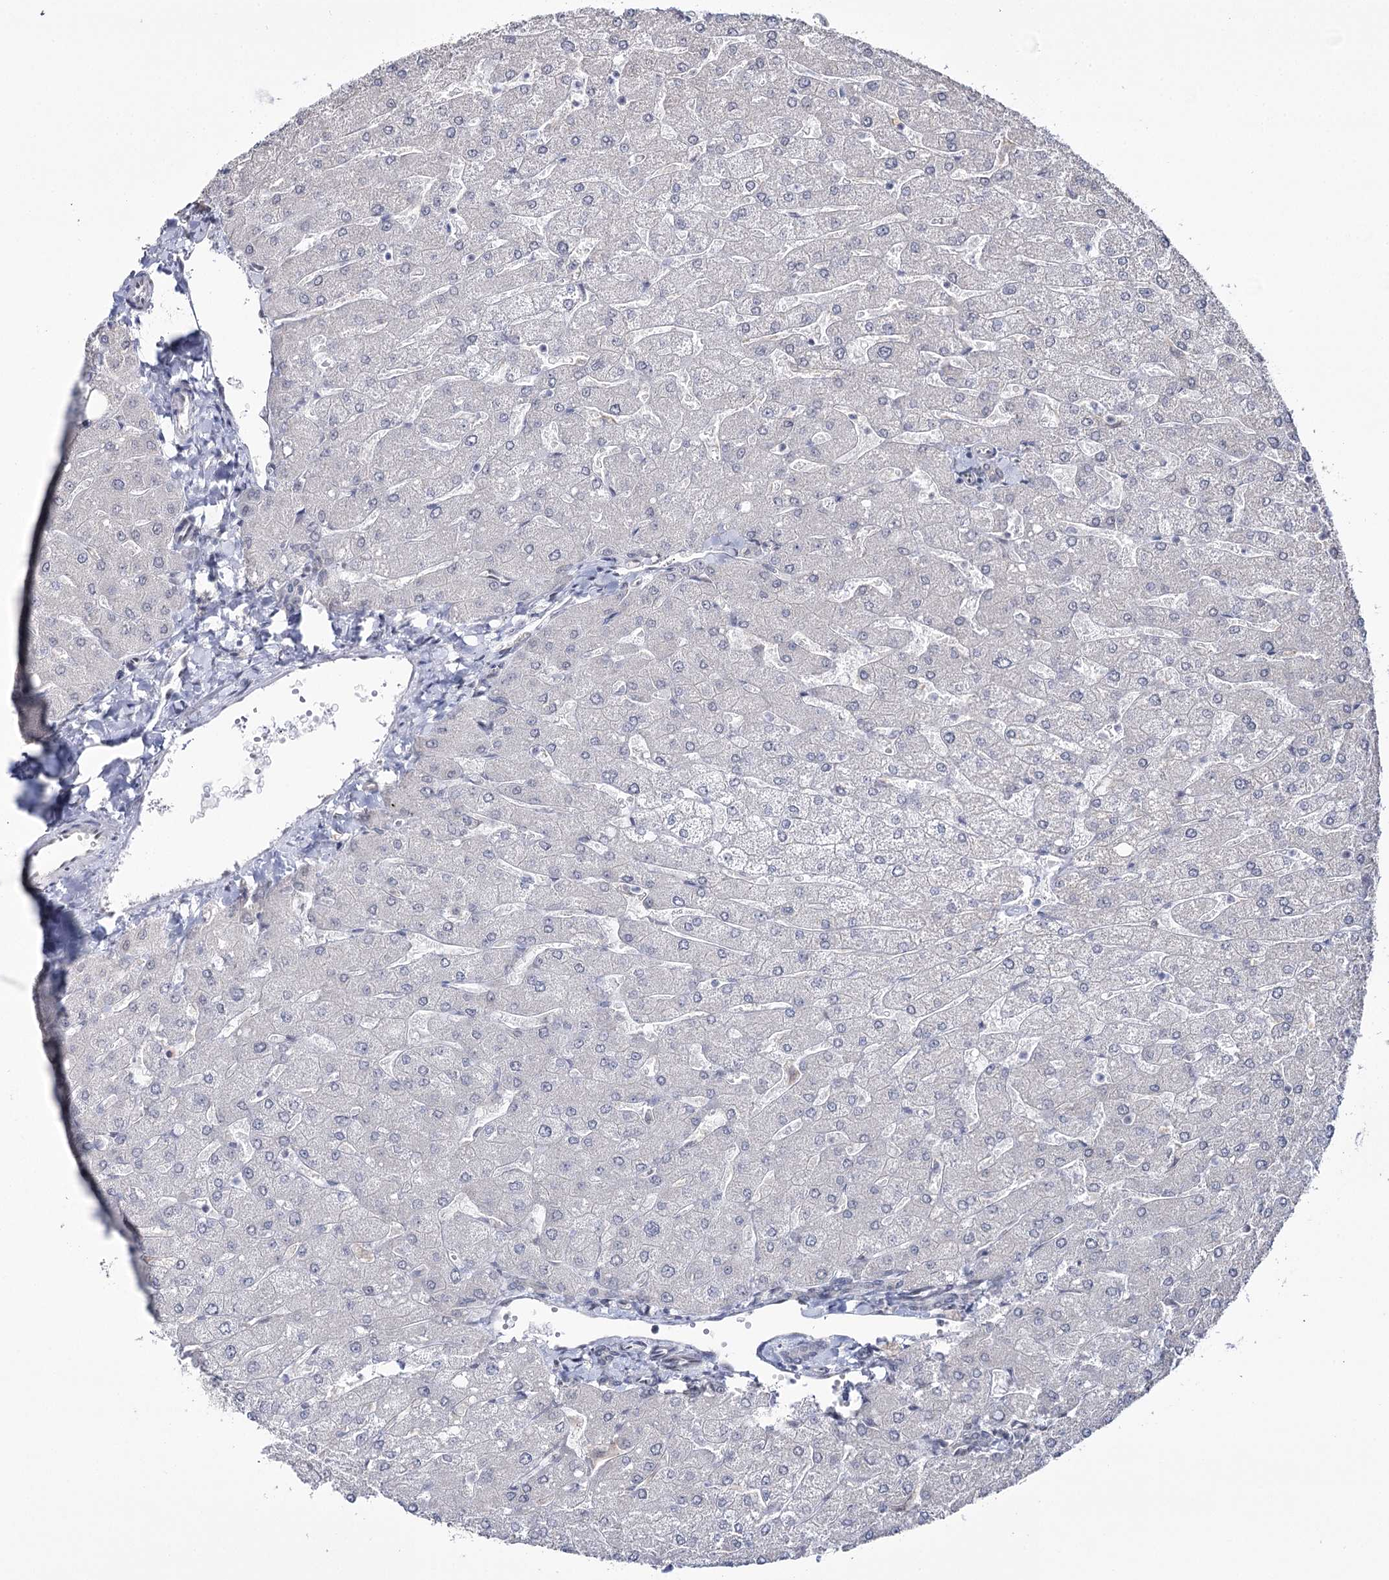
{"staining": {"intensity": "negative", "quantity": "none", "location": "none"}, "tissue": "liver", "cell_type": "Cholangiocytes", "image_type": "normal", "snomed": [{"axis": "morphology", "description": "Normal tissue, NOS"}, {"axis": "topography", "description": "Liver"}], "caption": "Image shows no significant protein expression in cholangiocytes of benign liver. Brightfield microscopy of immunohistochemistry stained with DAB (brown) and hematoxylin (blue), captured at high magnification.", "gene": "VGLL4", "patient": {"sex": "male", "age": 55}}